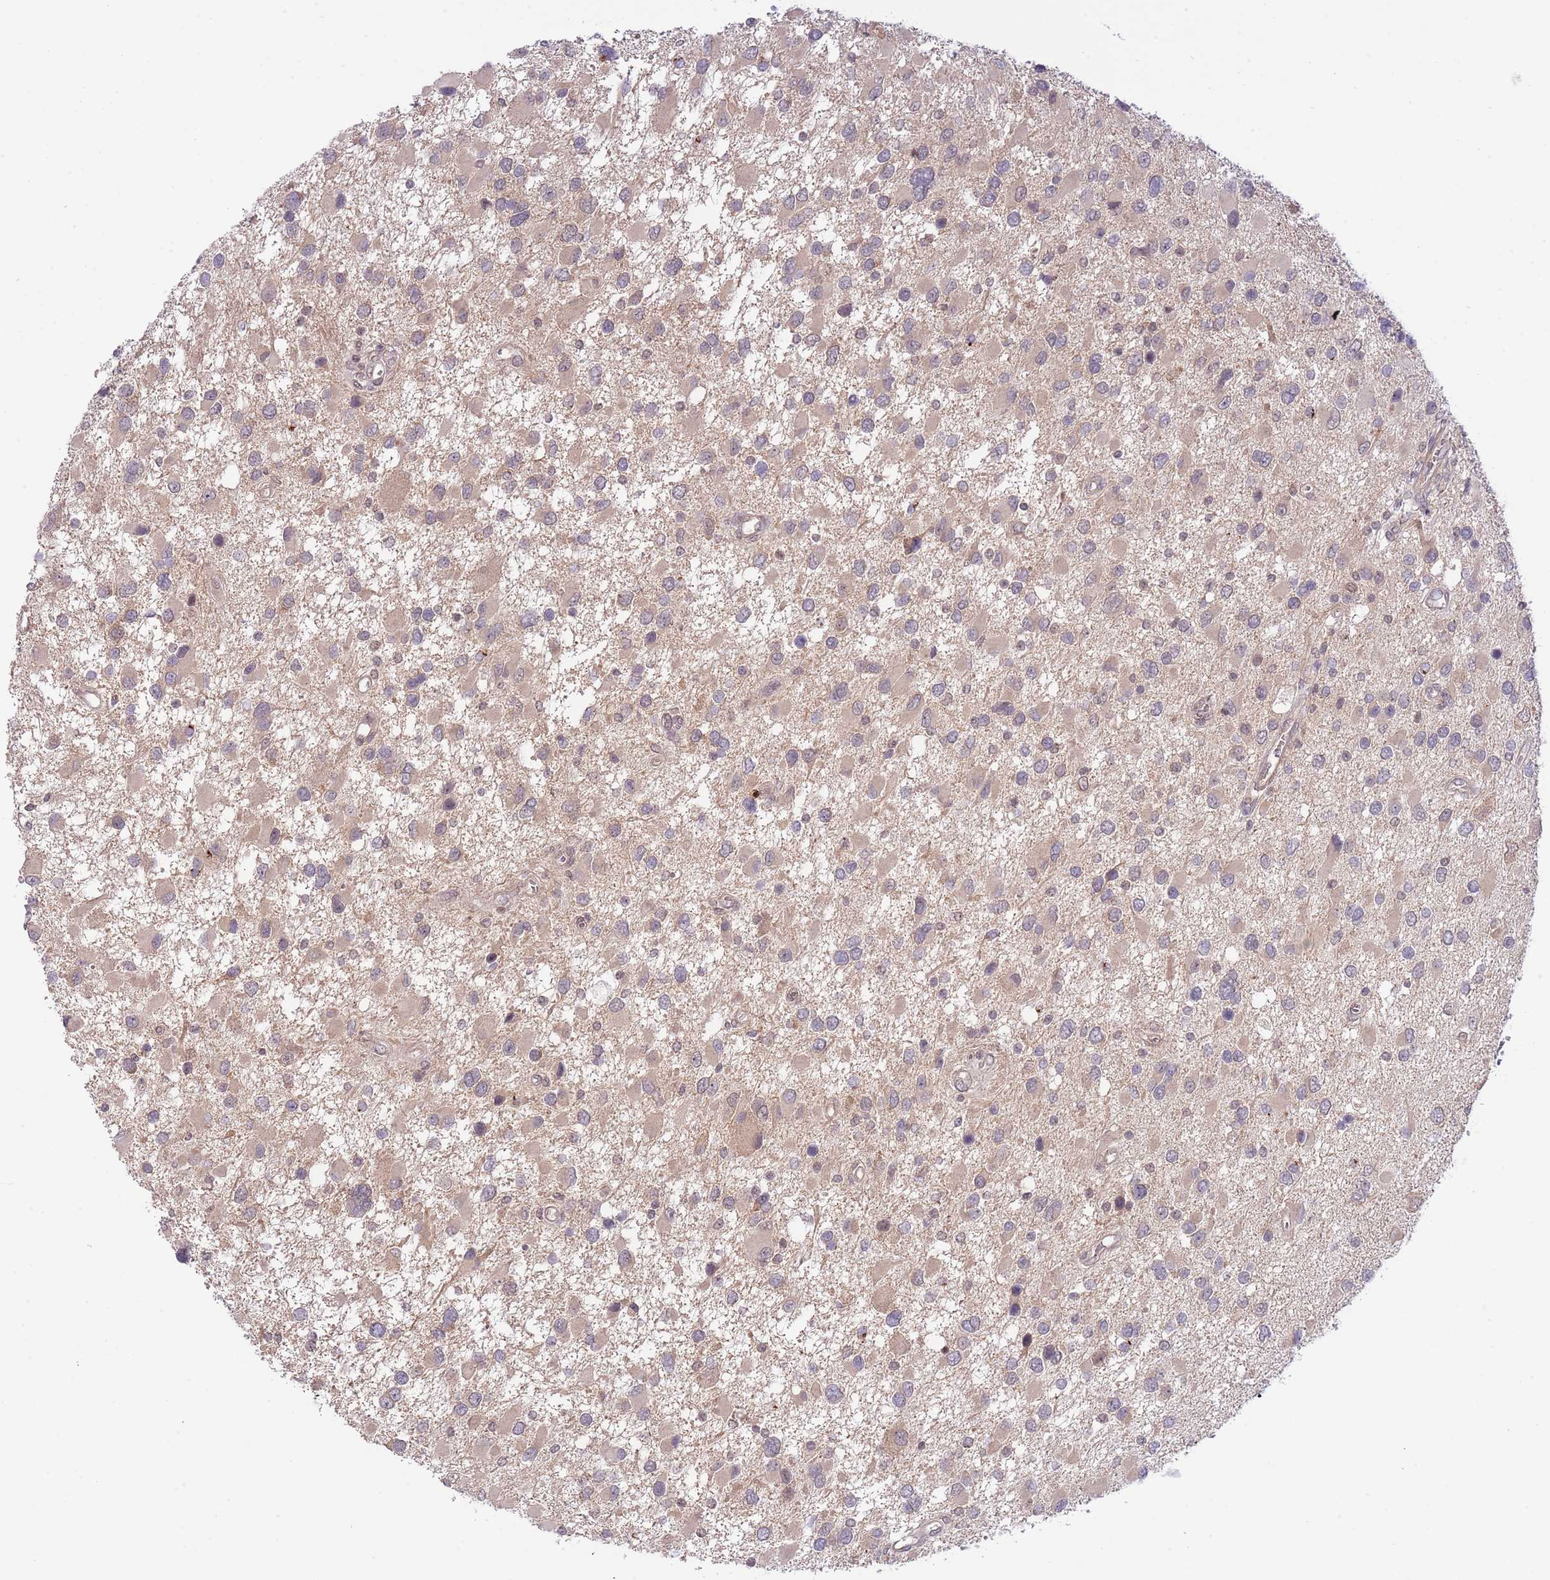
{"staining": {"intensity": "negative", "quantity": "none", "location": "none"}, "tissue": "glioma", "cell_type": "Tumor cells", "image_type": "cancer", "snomed": [{"axis": "morphology", "description": "Glioma, malignant, High grade"}, {"axis": "topography", "description": "Brain"}], "caption": "Immunohistochemistry of glioma shows no staining in tumor cells. (Stains: DAB (3,3'-diaminobenzidine) IHC with hematoxylin counter stain, Microscopy: brightfield microscopy at high magnification).", "gene": "CHD1", "patient": {"sex": "male", "age": 53}}